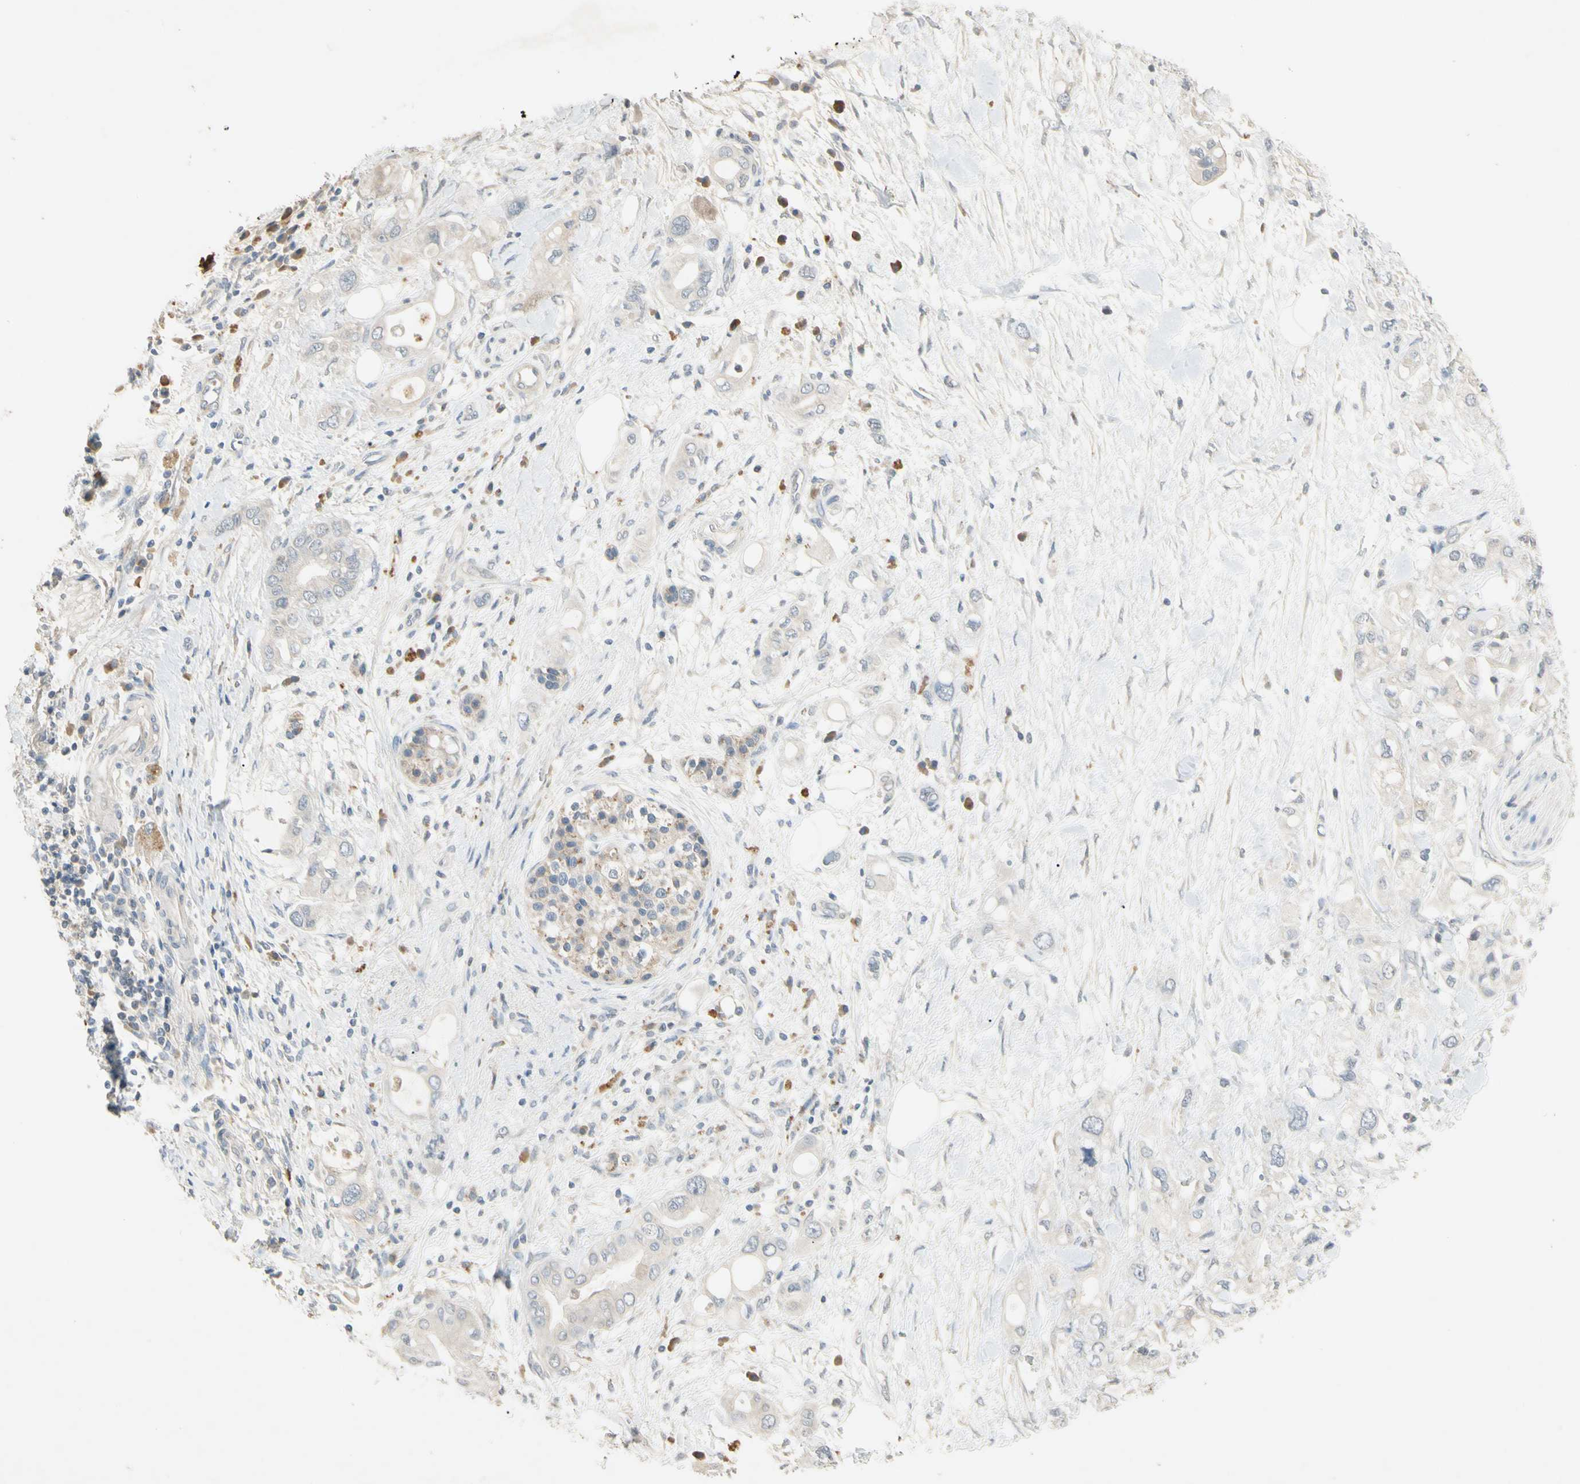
{"staining": {"intensity": "negative", "quantity": "none", "location": "none"}, "tissue": "pancreatic cancer", "cell_type": "Tumor cells", "image_type": "cancer", "snomed": [{"axis": "morphology", "description": "Adenocarcinoma, NOS"}, {"axis": "topography", "description": "Pancreas"}], "caption": "High power microscopy histopathology image of an immunohistochemistry histopathology image of pancreatic cancer (adenocarcinoma), revealing no significant expression in tumor cells.", "gene": "PRSS21", "patient": {"sex": "female", "age": 56}}